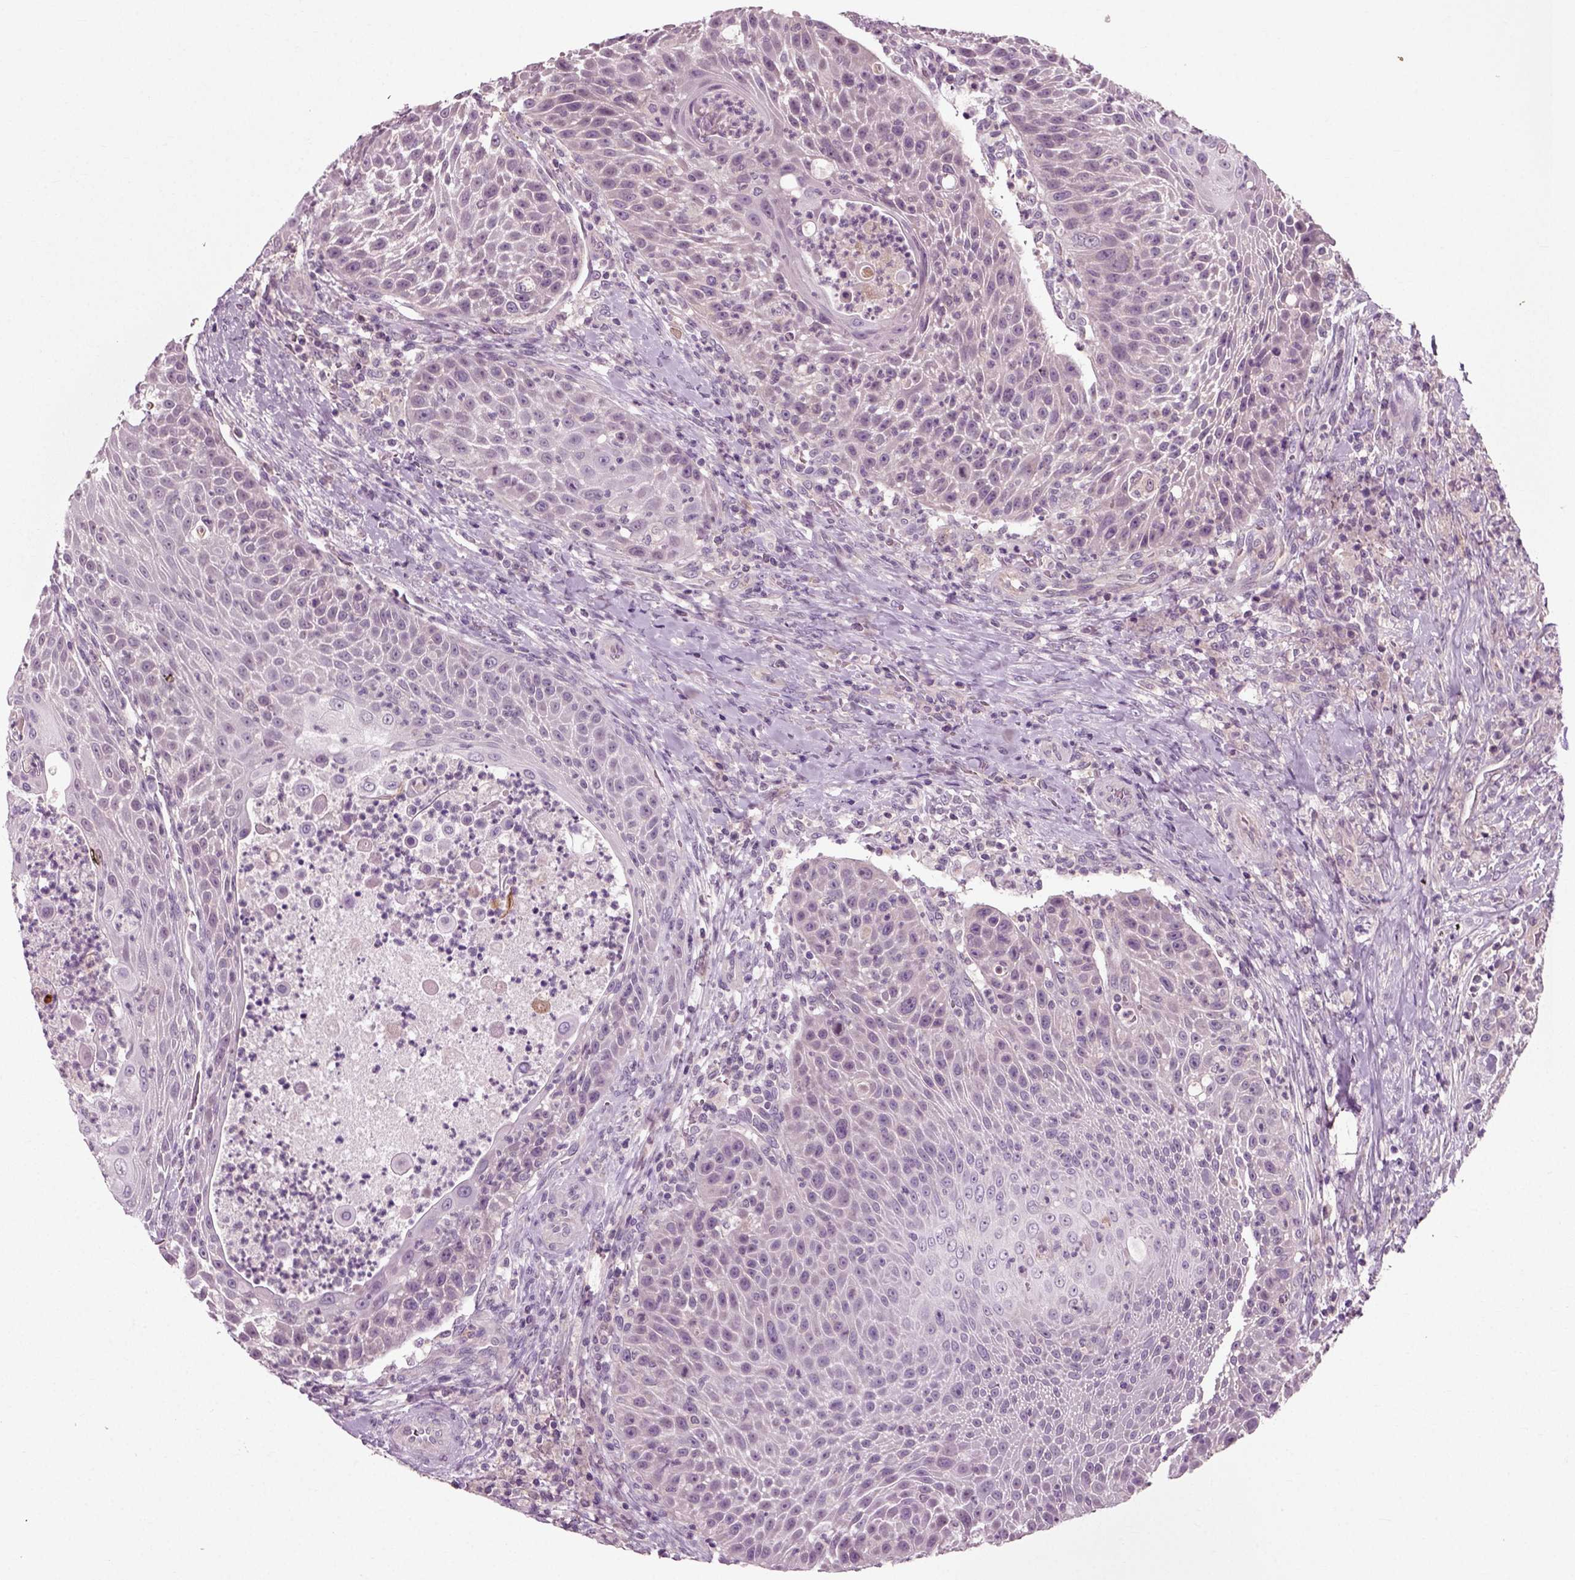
{"staining": {"intensity": "negative", "quantity": "none", "location": "none"}, "tissue": "head and neck cancer", "cell_type": "Tumor cells", "image_type": "cancer", "snomed": [{"axis": "morphology", "description": "Squamous cell carcinoma, NOS"}, {"axis": "topography", "description": "Head-Neck"}], "caption": "A high-resolution photomicrograph shows immunohistochemistry staining of squamous cell carcinoma (head and neck), which demonstrates no significant positivity in tumor cells. The staining is performed using DAB (3,3'-diaminobenzidine) brown chromogen with nuclei counter-stained in using hematoxylin.", "gene": "RND2", "patient": {"sex": "male", "age": 69}}